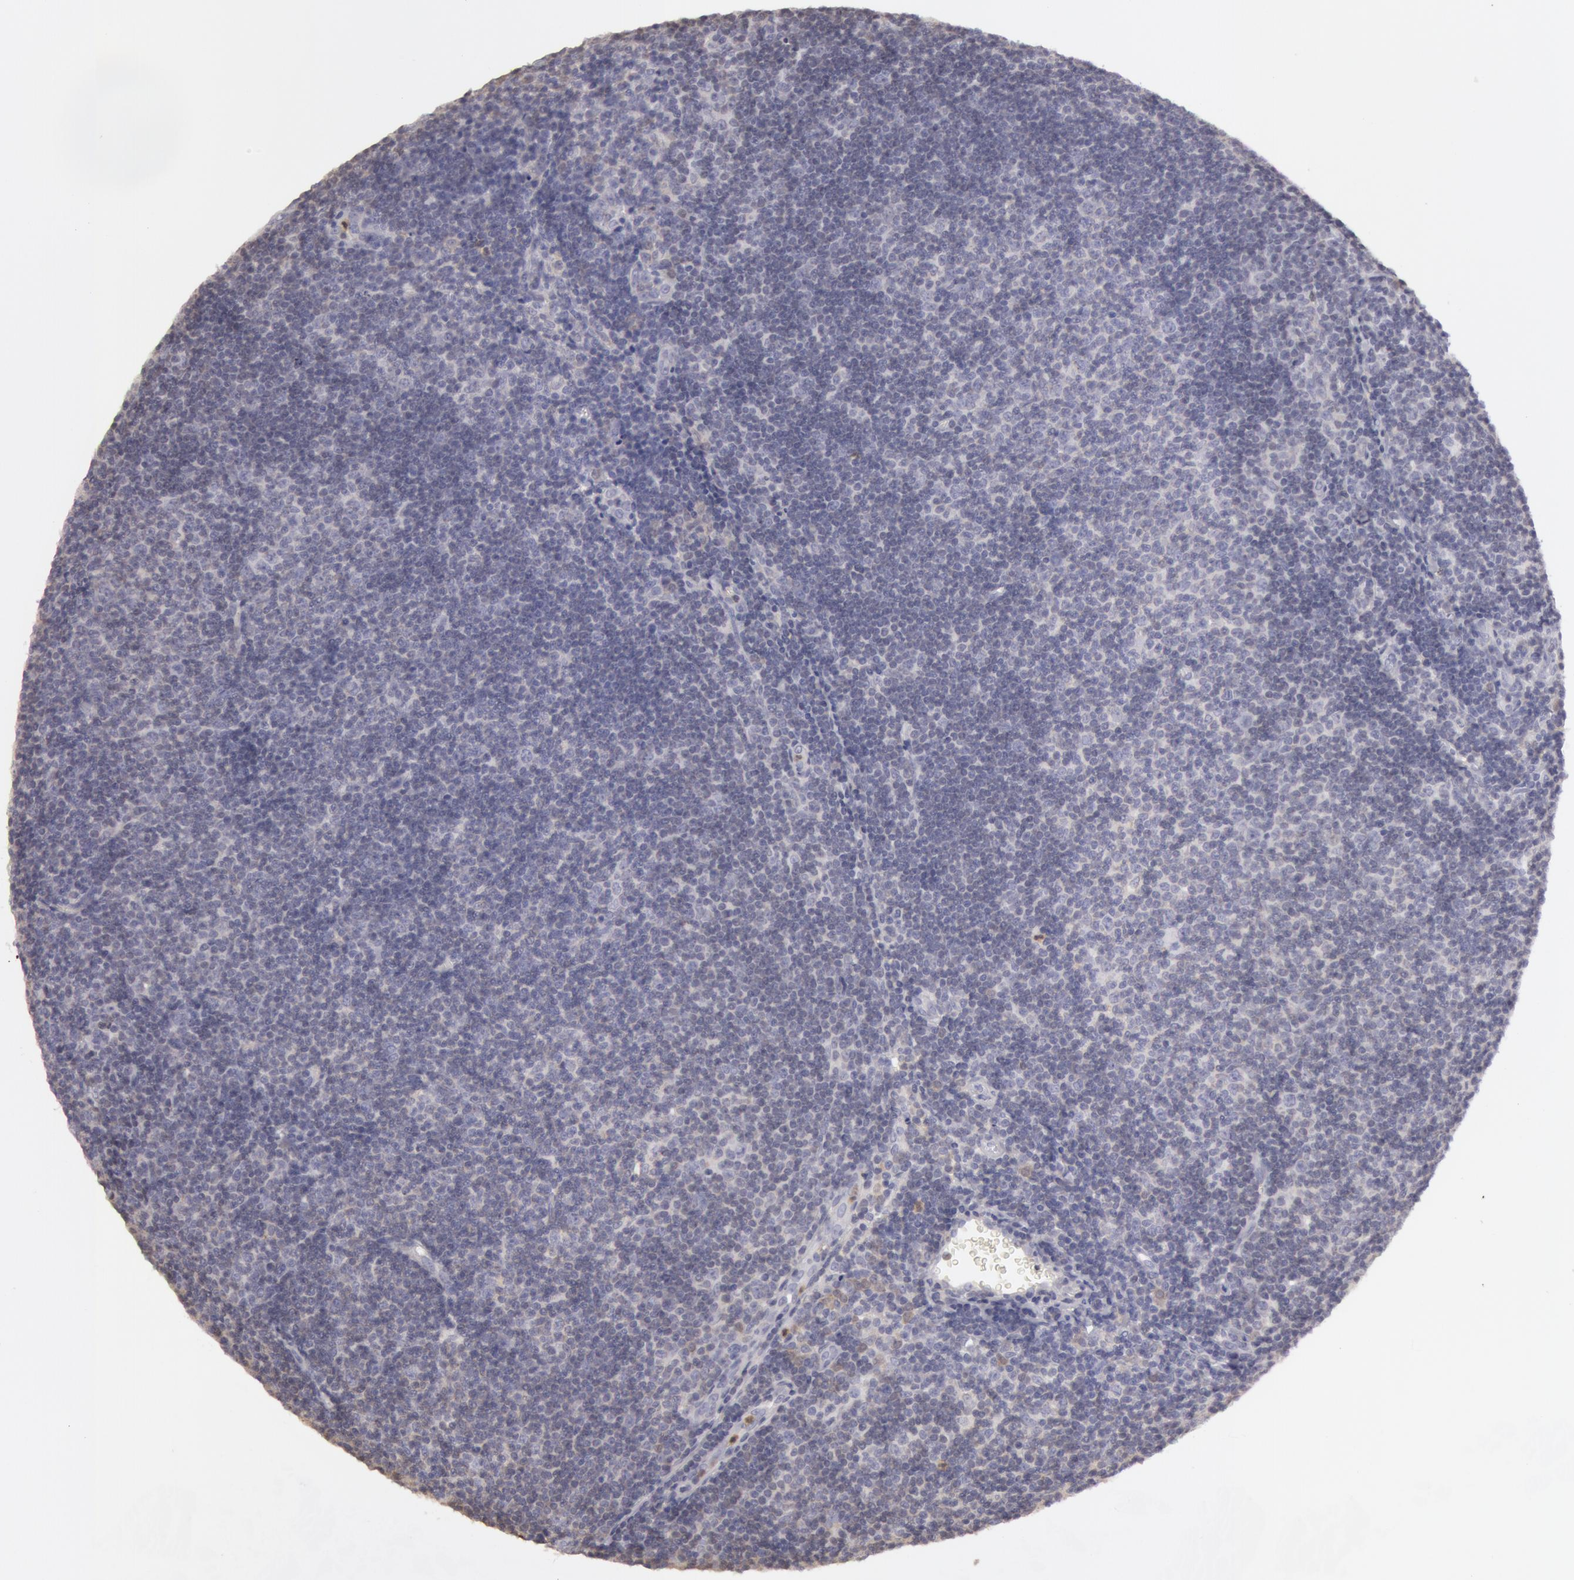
{"staining": {"intensity": "weak", "quantity": "<25%", "location": "cytoplasmic/membranous,nuclear"}, "tissue": "lymphoma", "cell_type": "Tumor cells", "image_type": "cancer", "snomed": [{"axis": "morphology", "description": "Malignant lymphoma, non-Hodgkin's type, Low grade"}, {"axis": "topography", "description": "Lymph node"}], "caption": "This micrograph is of lymphoma stained with IHC to label a protein in brown with the nuclei are counter-stained blue. There is no expression in tumor cells. The staining was performed using DAB to visualize the protein expression in brown, while the nuclei were stained in blue with hematoxylin (Magnification: 20x).", "gene": "CAT", "patient": {"sex": "male", "age": 49}}